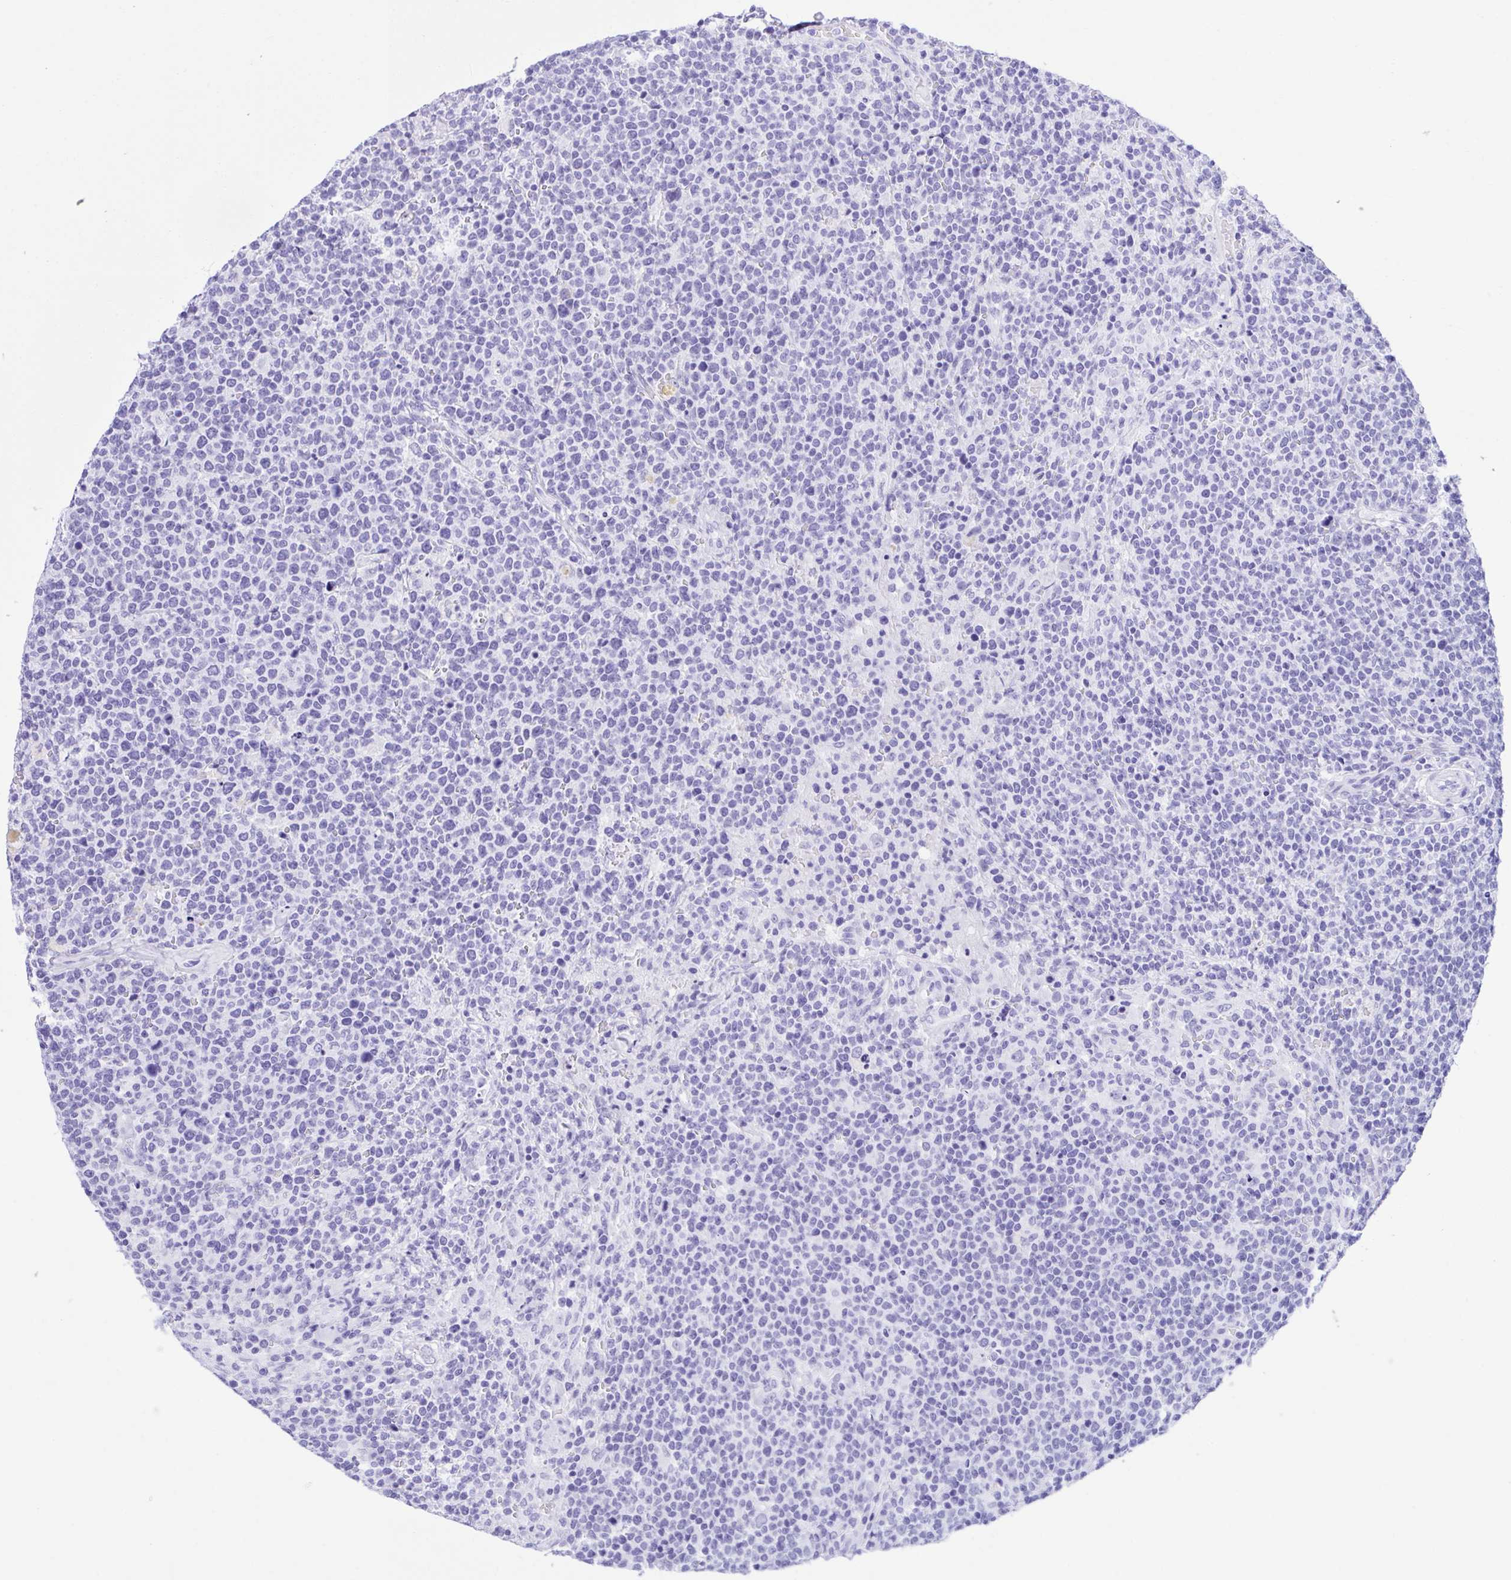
{"staining": {"intensity": "negative", "quantity": "none", "location": "none"}, "tissue": "lymphoma", "cell_type": "Tumor cells", "image_type": "cancer", "snomed": [{"axis": "morphology", "description": "Malignant lymphoma, non-Hodgkin's type, High grade"}, {"axis": "topography", "description": "Lymph node"}], "caption": "Photomicrograph shows no protein staining in tumor cells of high-grade malignant lymphoma, non-Hodgkin's type tissue.", "gene": "TLN2", "patient": {"sex": "male", "age": 61}}